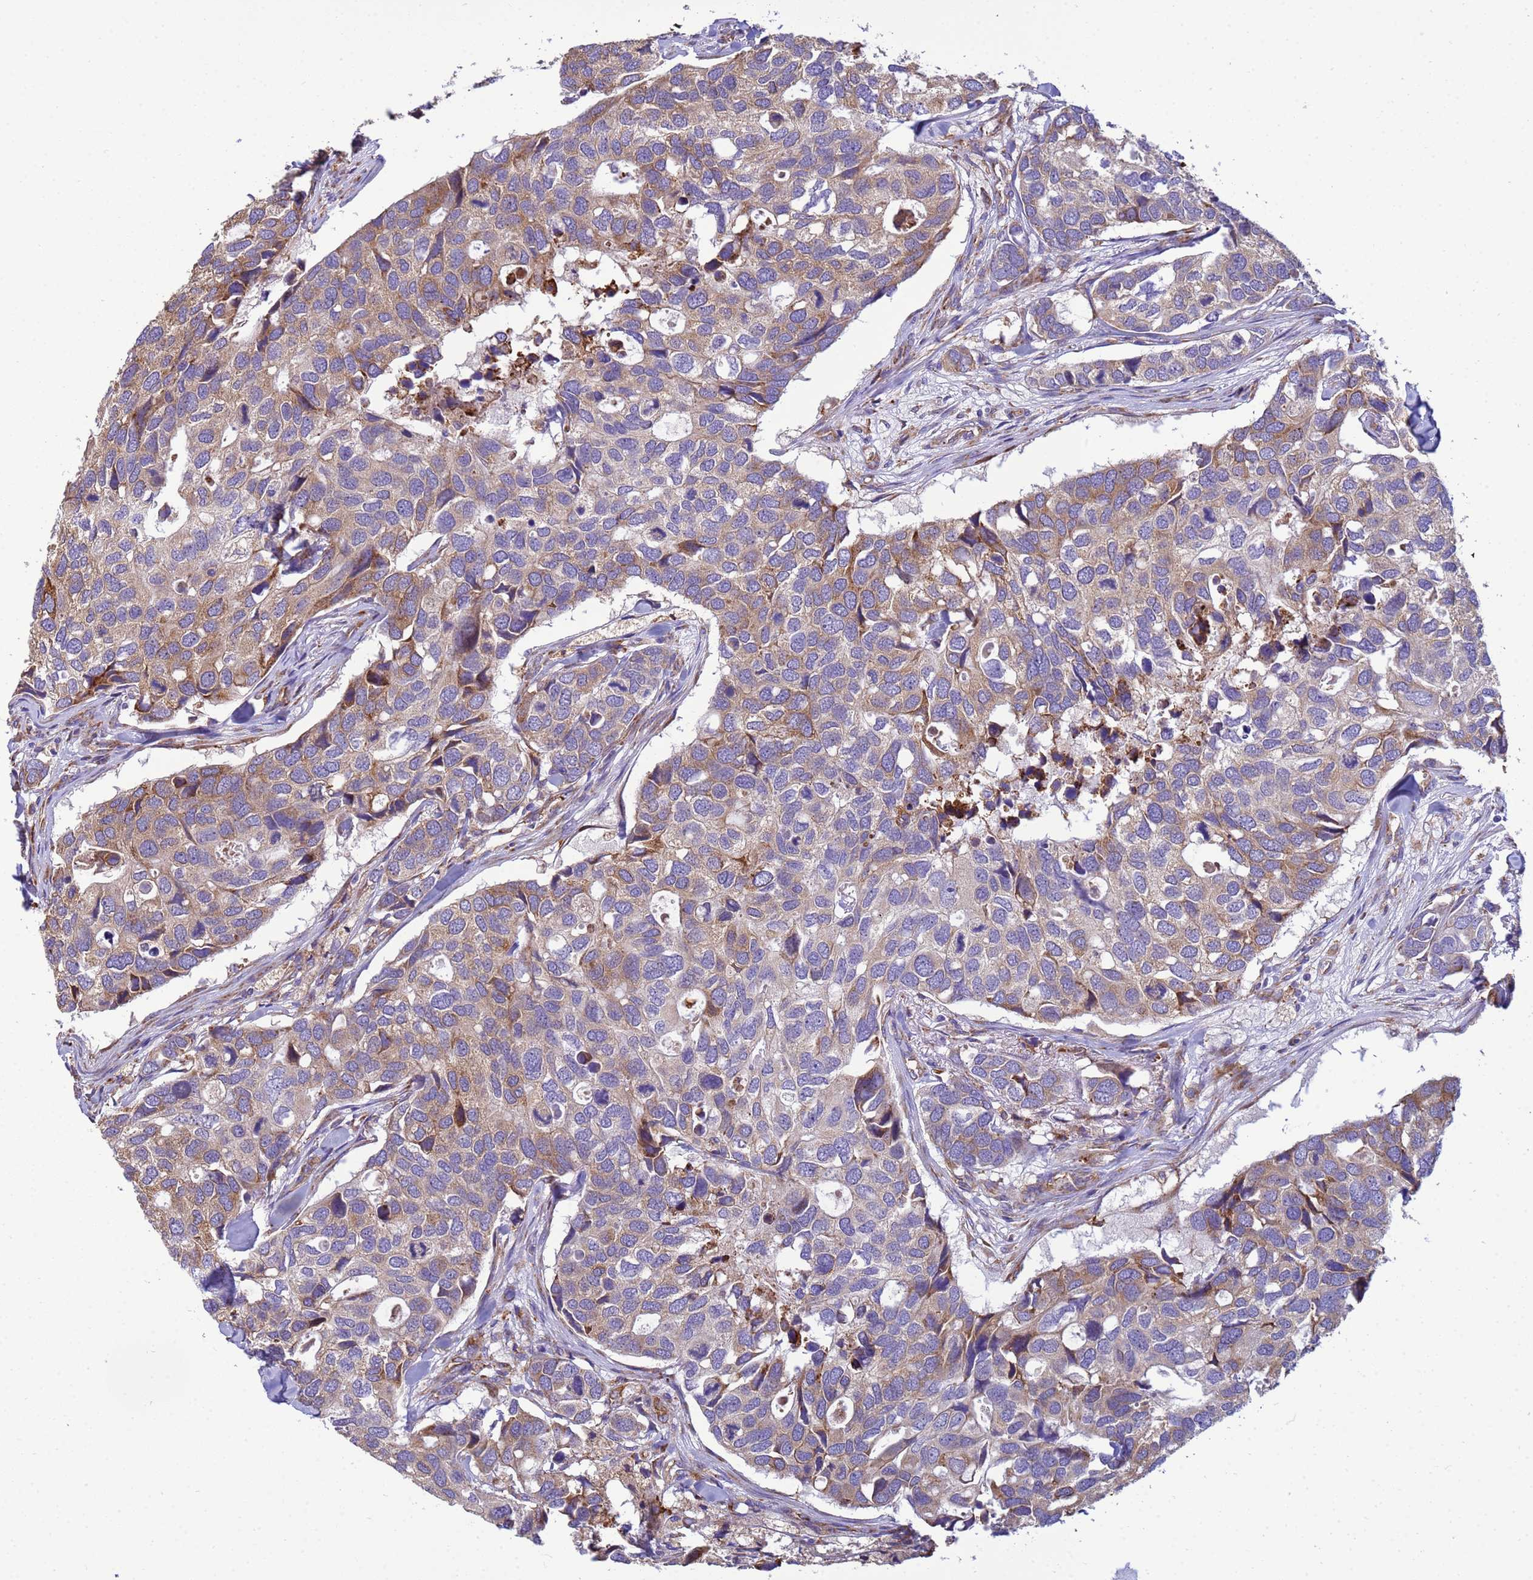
{"staining": {"intensity": "moderate", "quantity": "25%-75%", "location": "cytoplasmic/membranous"}, "tissue": "breast cancer", "cell_type": "Tumor cells", "image_type": "cancer", "snomed": [{"axis": "morphology", "description": "Duct carcinoma"}, {"axis": "topography", "description": "Breast"}], "caption": "IHC of human breast invasive ductal carcinoma displays medium levels of moderate cytoplasmic/membranous staining in about 25%-75% of tumor cells.", "gene": "THAP5", "patient": {"sex": "female", "age": 83}}